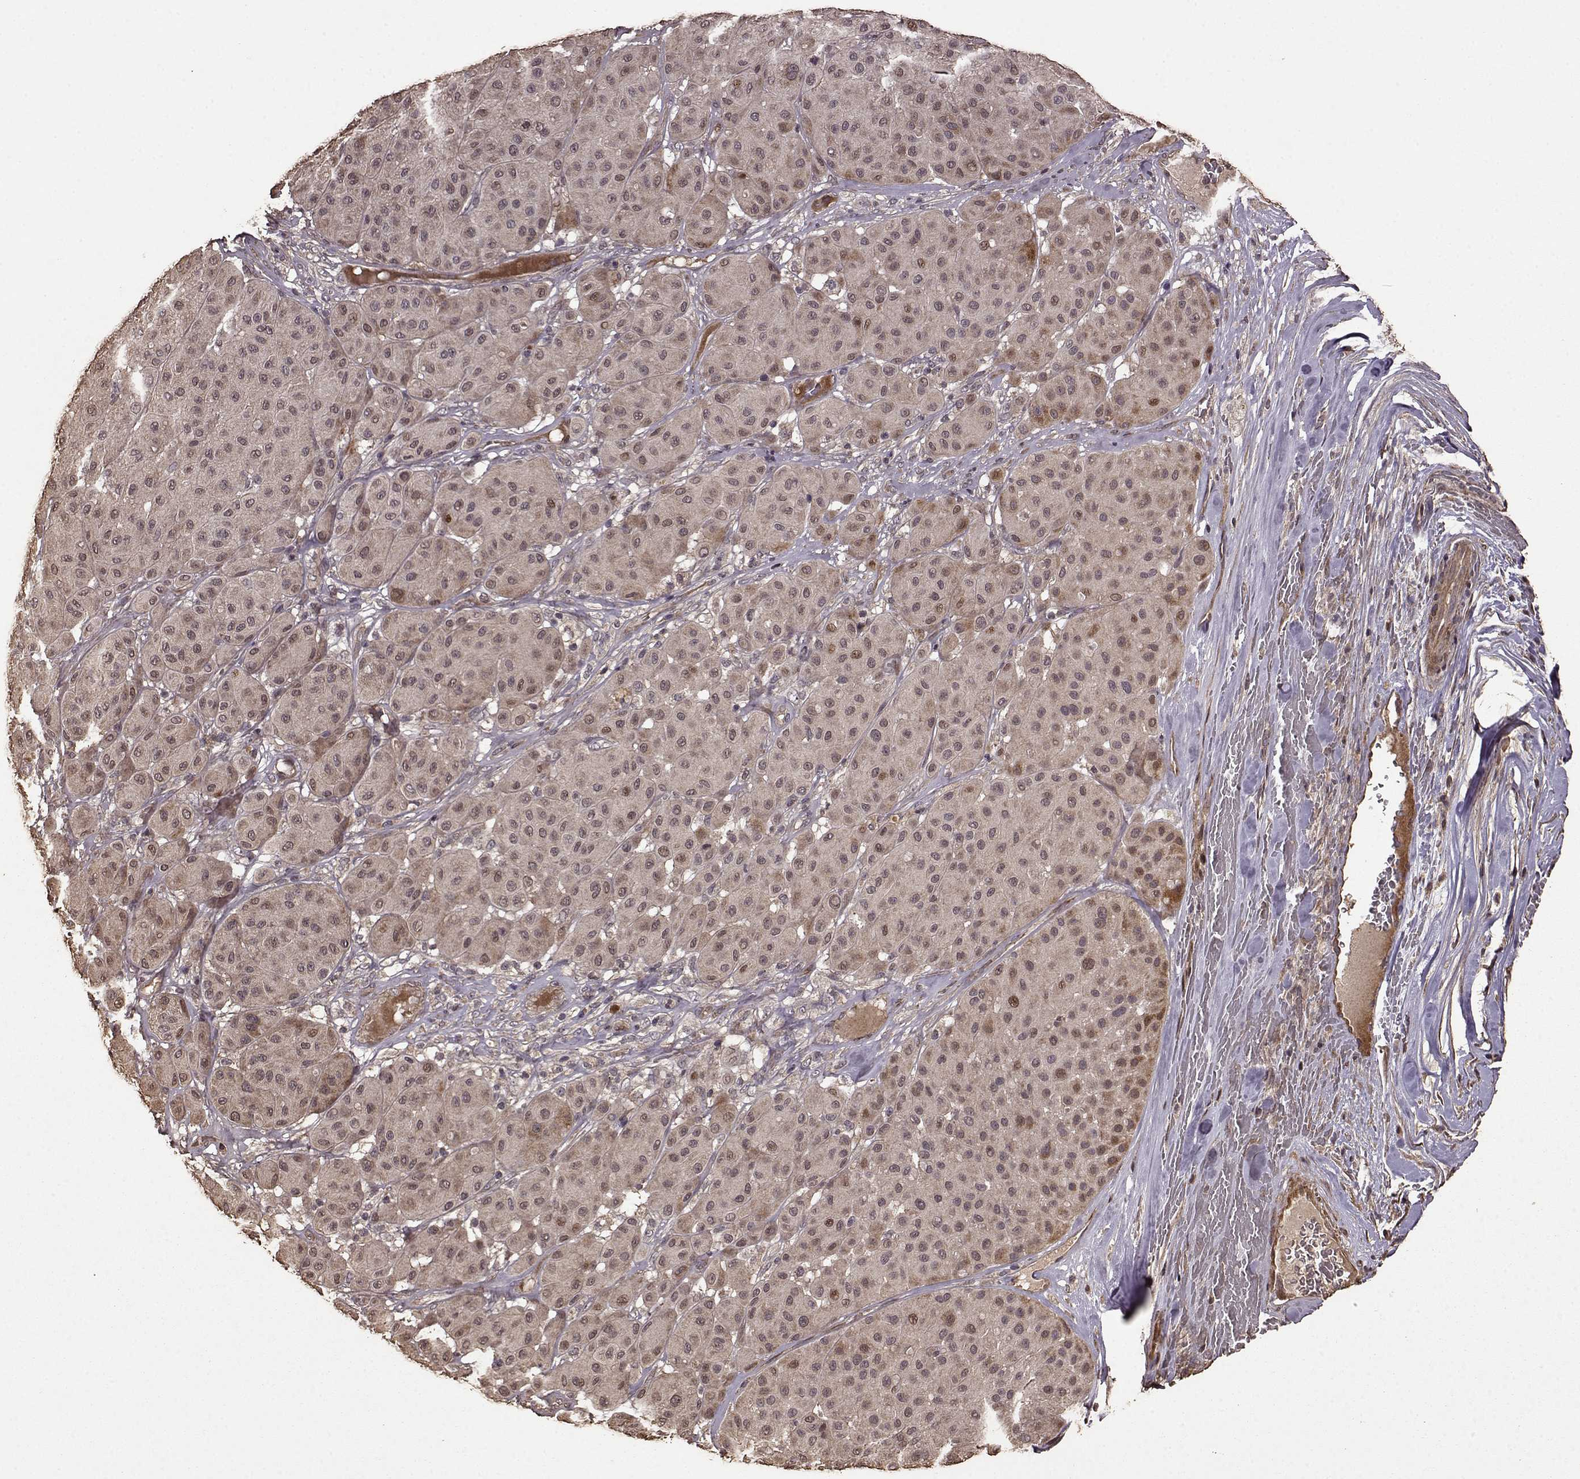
{"staining": {"intensity": "moderate", "quantity": "<25%", "location": "cytoplasmic/membranous,nuclear"}, "tissue": "melanoma", "cell_type": "Tumor cells", "image_type": "cancer", "snomed": [{"axis": "morphology", "description": "Malignant melanoma, Metastatic site"}, {"axis": "topography", "description": "Smooth muscle"}], "caption": "Moderate cytoplasmic/membranous and nuclear positivity is appreciated in approximately <25% of tumor cells in melanoma. The staining was performed using DAB (3,3'-diaminobenzidine) to visualize the protein expression in brown, while the nuclei were stained in blue with hematoxylin (Magnification: 20x).", "gene": "FBXW11", "patient": {"sex": "male", "age": 41}}